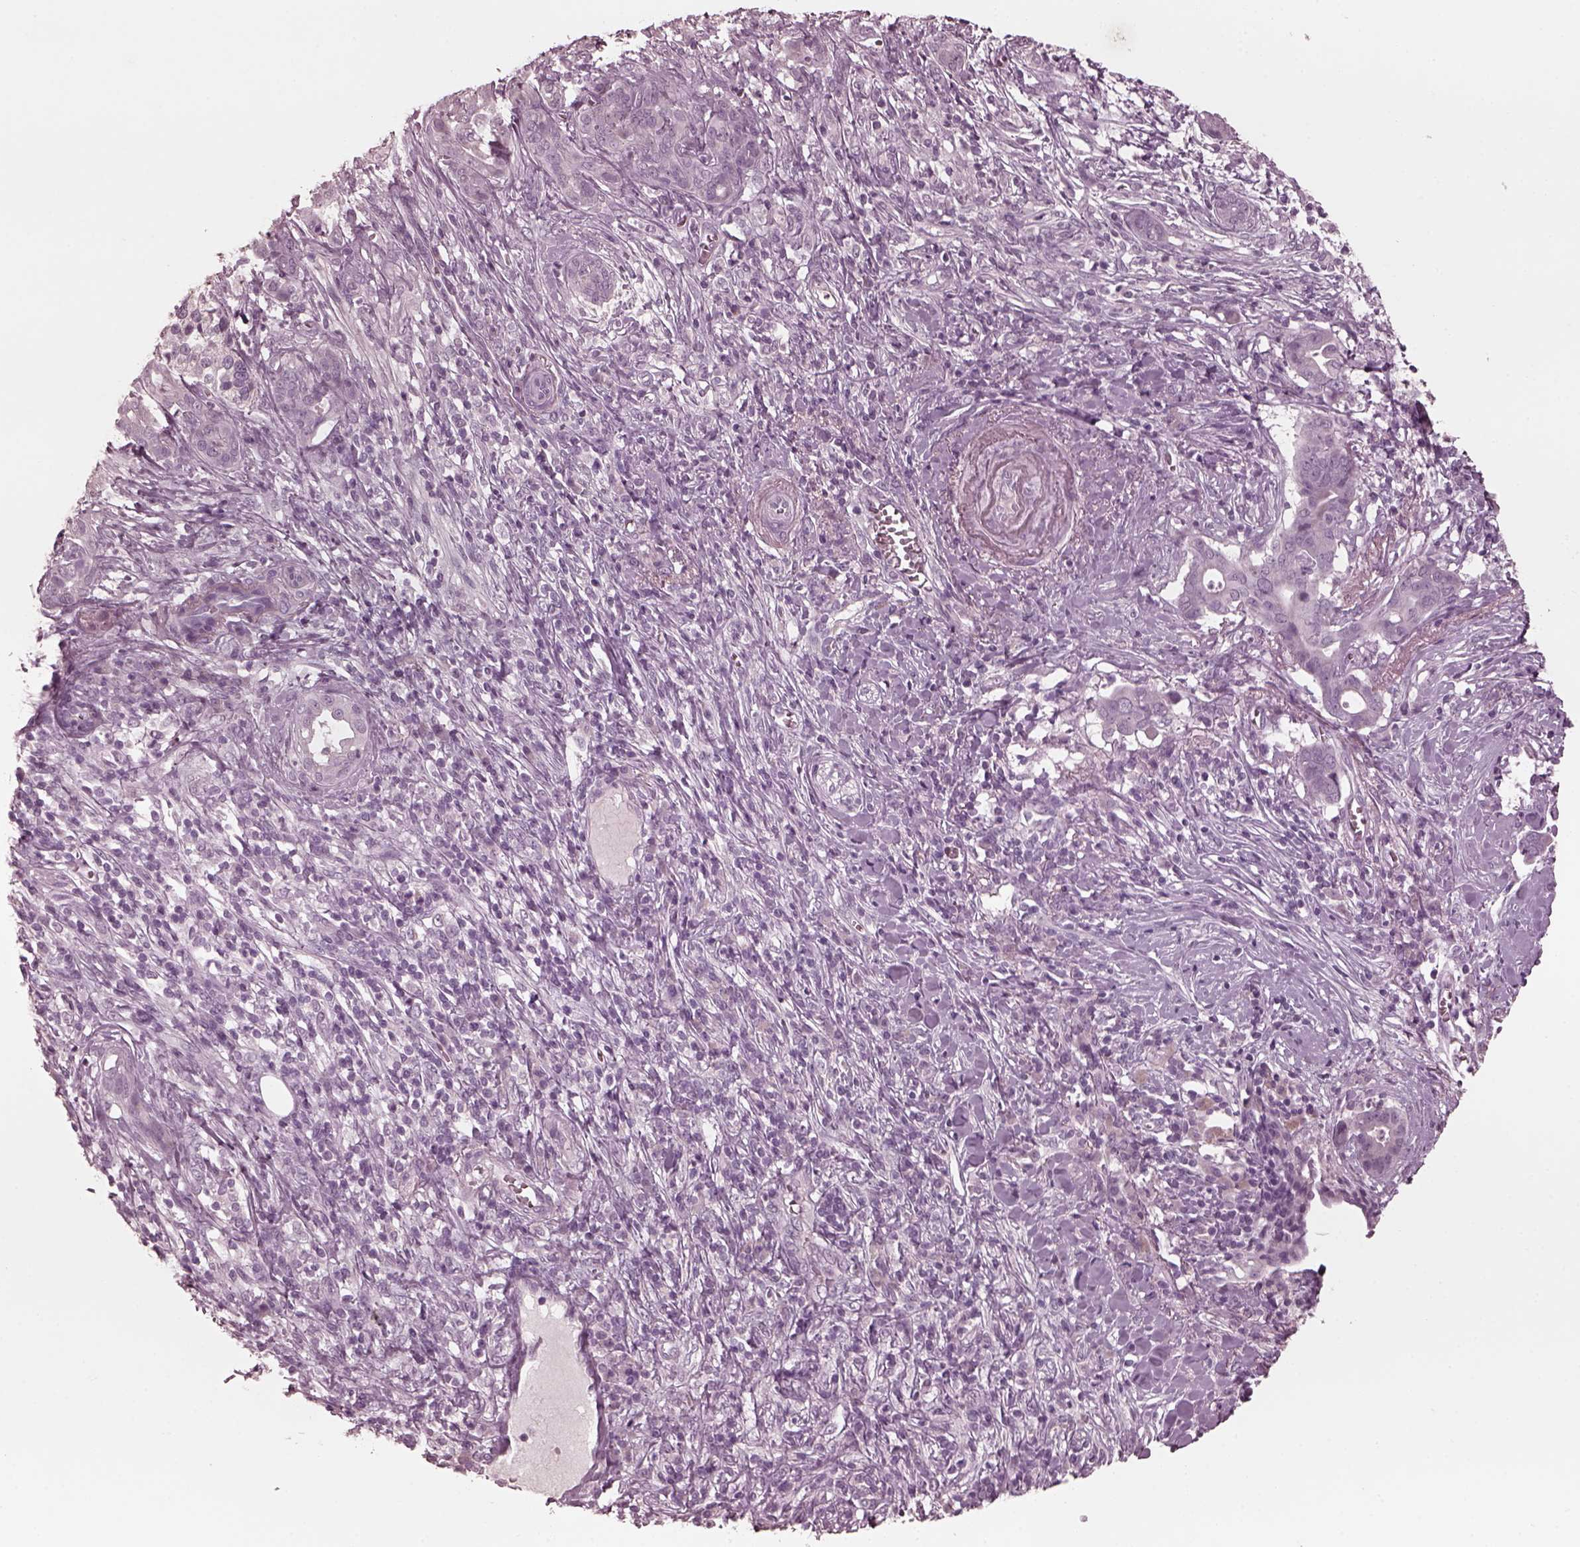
{"staining": {"intensity": "negative", "quantity": "none", "location": "none"}, "tissue": "pancreatic cancer", "cell_type": "Tumor cells", "image_type": "cancer", "snomed": [{"axis": "morphology", "description": "Adenocarcinoma, NOS"}, {"axis": "topography", "description": "Pancreas"}], "caption": "Tumor cells show no significant protein expression in pancreatic adenocarcinoma. Nuclei are stained in blue.", "gene": "CGA", "patient": {"sex": "male", "age": 61}}